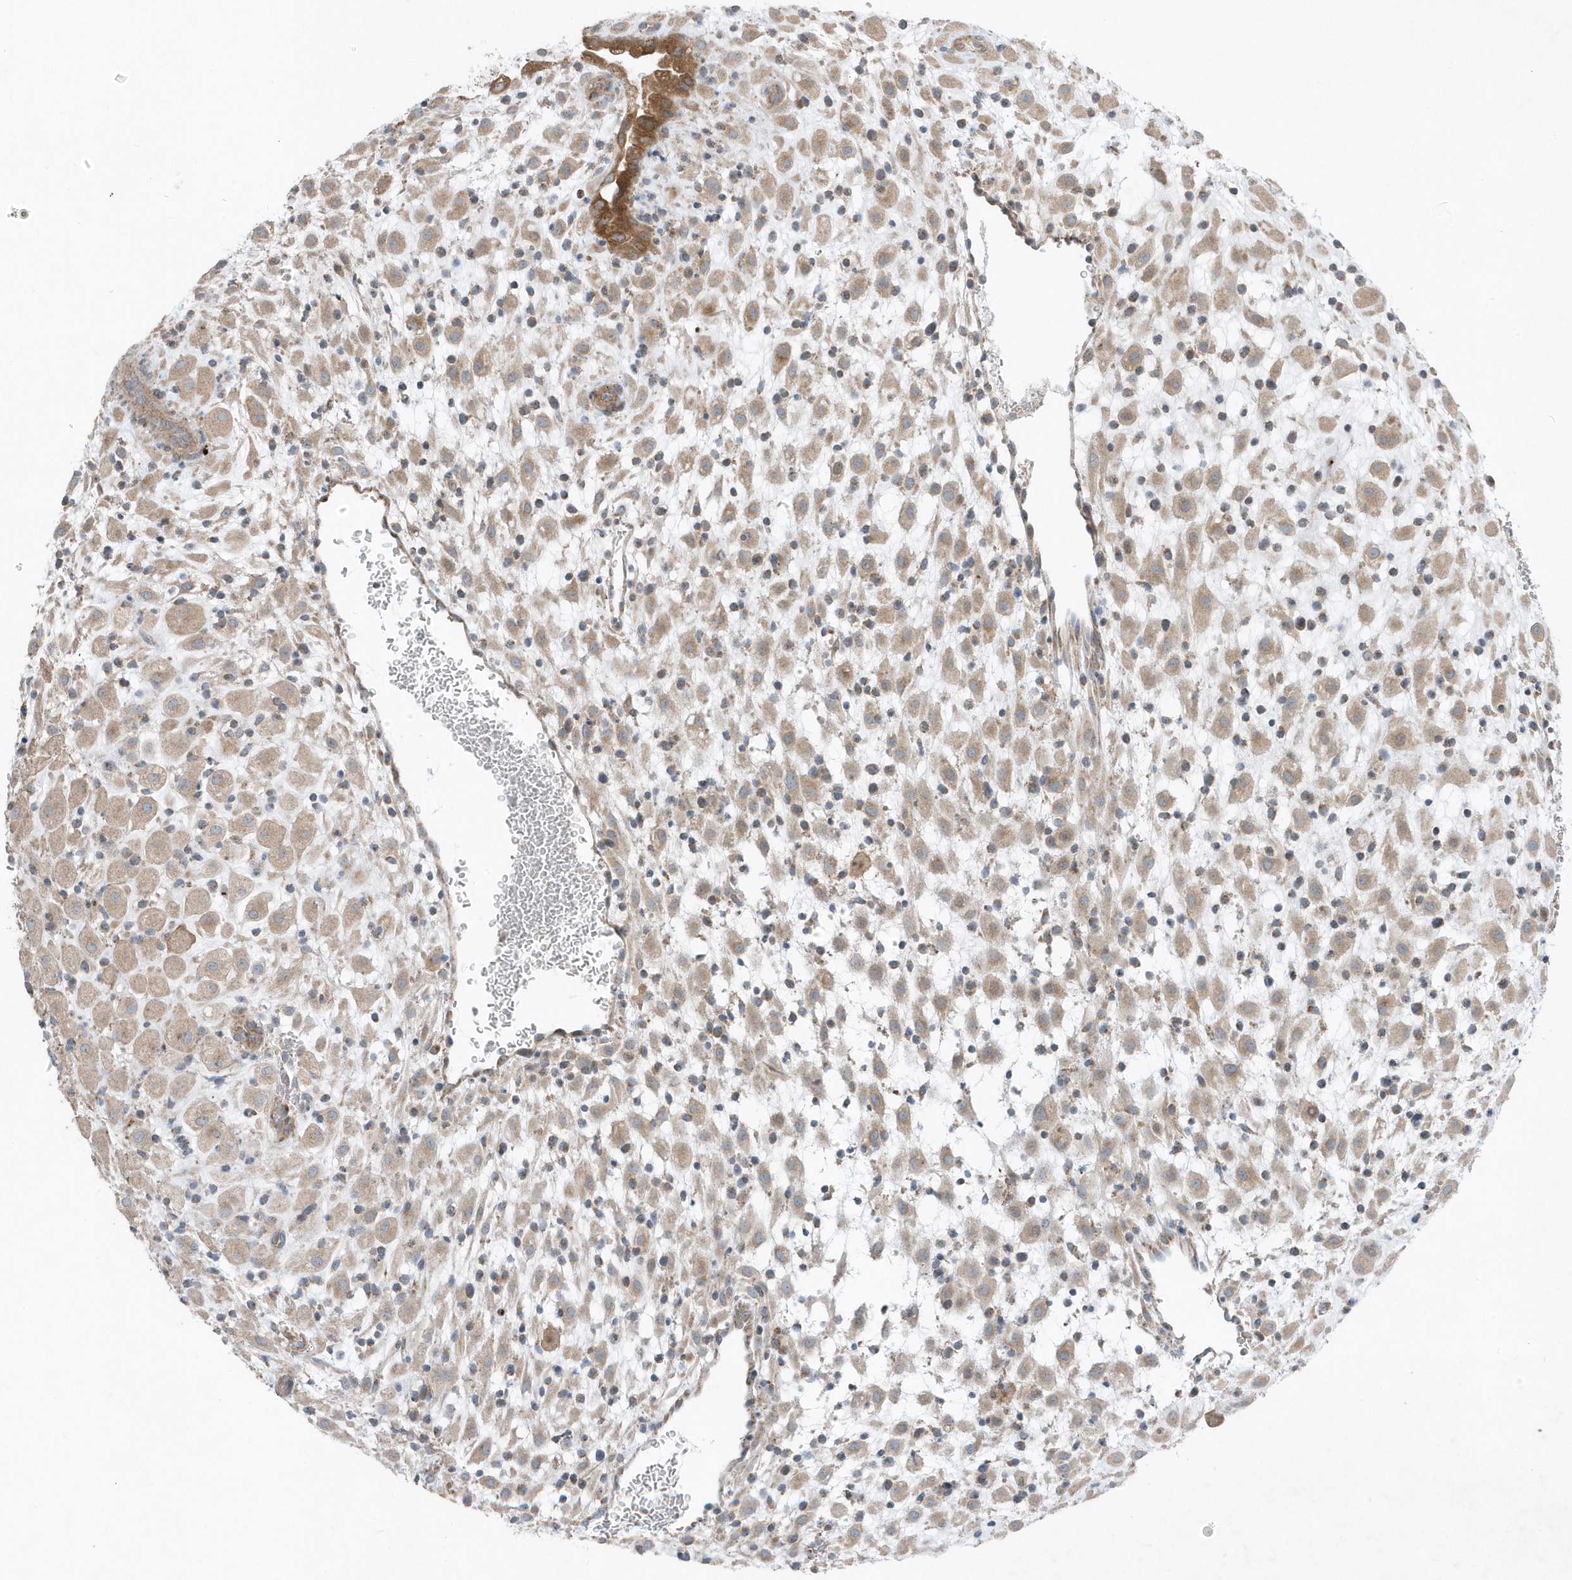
{"staining": {"intensity": "weak", "quantity": ">75%", "location": "cytoplasmic/membranous"}, "tissue": "placenta", "cell_type": "Decidual cells", "image_type": "normal", "snomed": [{"axis": "morphology", "description": "Normal tissue, NOS"}, {"axis": "topography", "description": "Placenta"}], "caption": "Normal placenta was stained to show a protein in brown. There is low levels of weak cytoplasmic/membranous expression in about >75% of decidual cells.", "gene": "SLC38A2", "patient": {"sex": "female", "age": 35}}